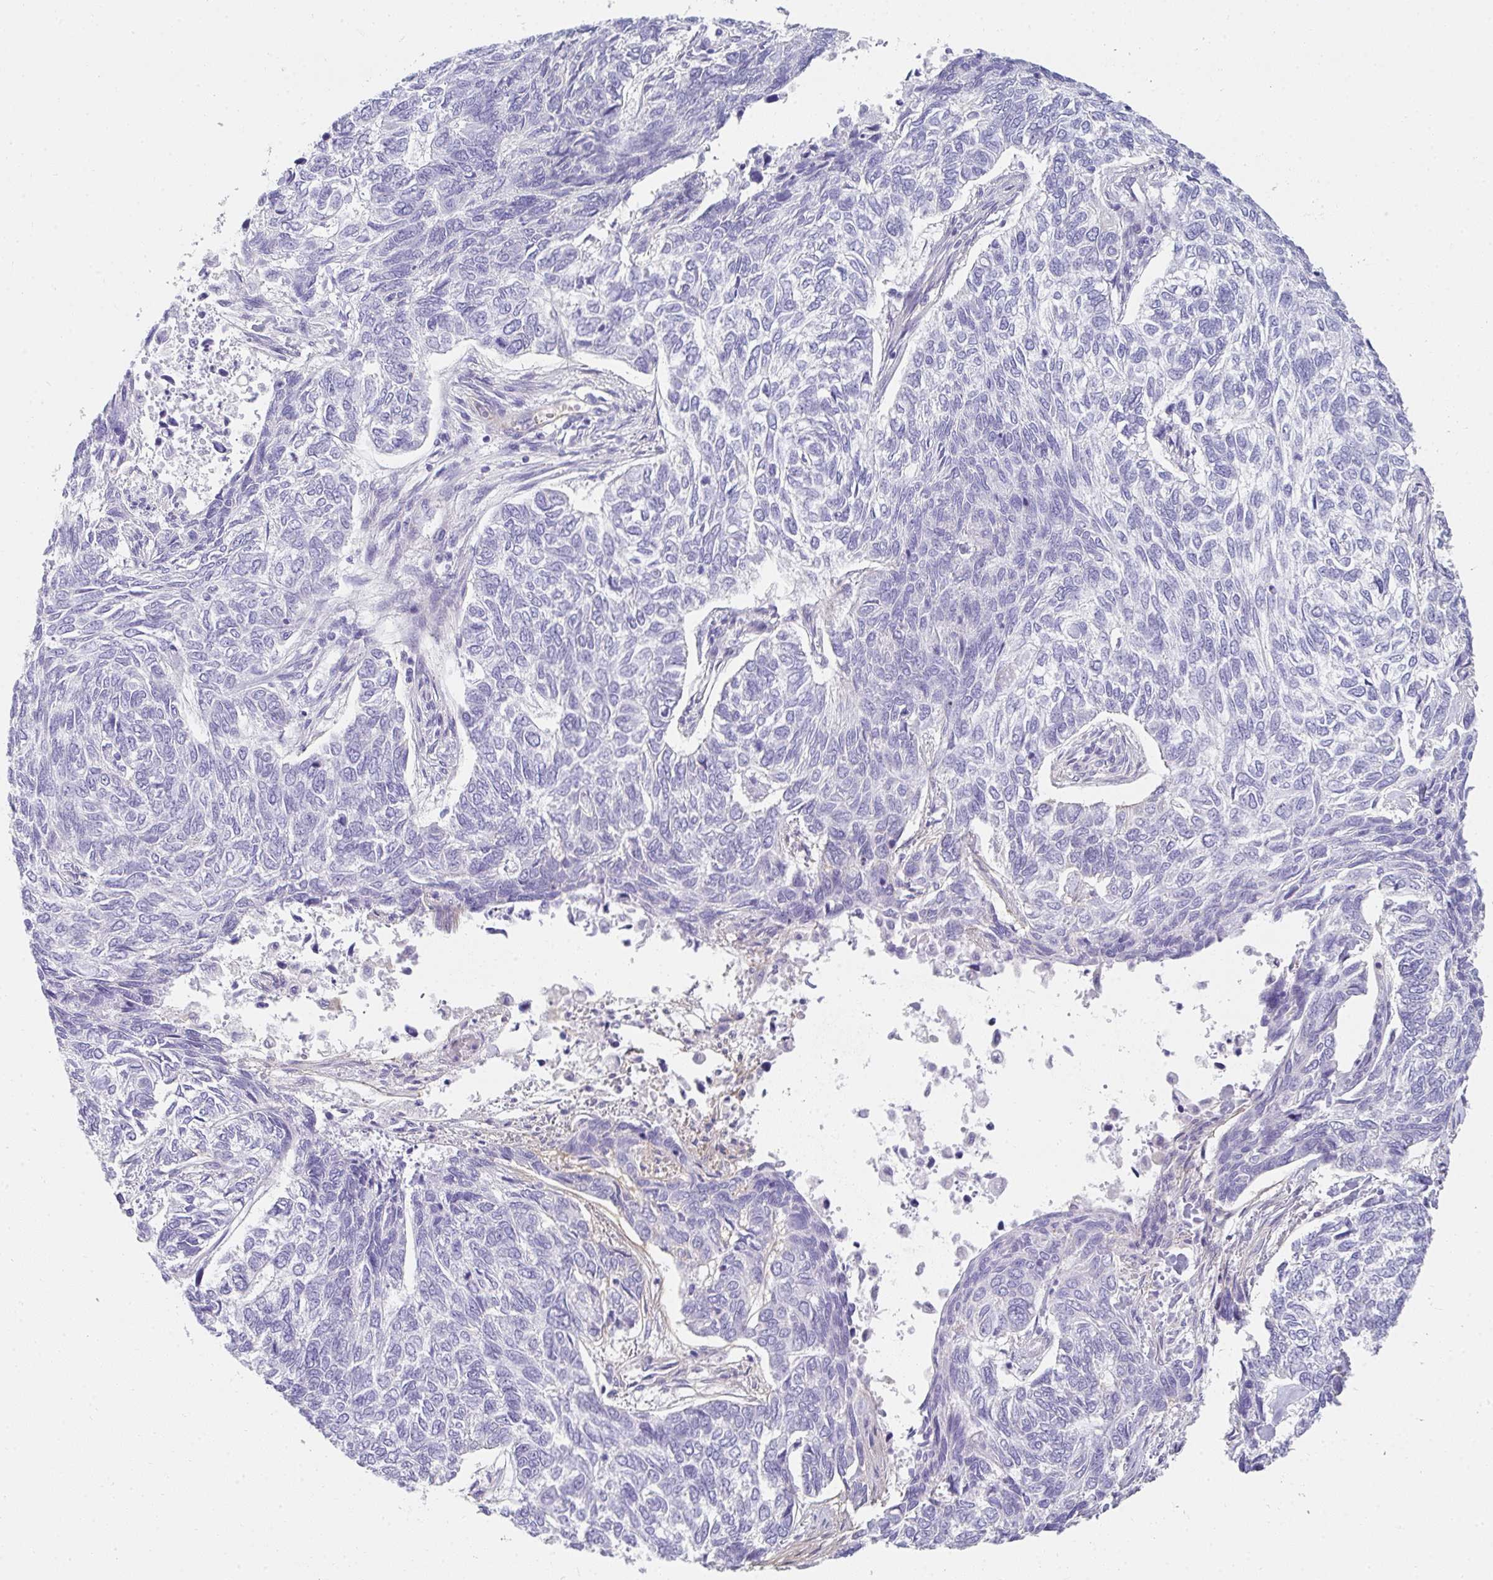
{"staining": {"intensity": "negative", "quantity": "none", "location": "none"}, "tissue": "skin cancer", "cell_type": "Tumor cells", "image_type": "cancer", "snomed": [{"axis": "morphology", "description": "Basal cell carcinoma"}, {"axis": "topography", "description": "Skin"}], "caption": "A histopathology image of skin basal cell carcinoma stained for a protein demonstrates no brown staining in tumor cells.", "gene": "RLF", "patient": {"sex": "female", "age": 65}}